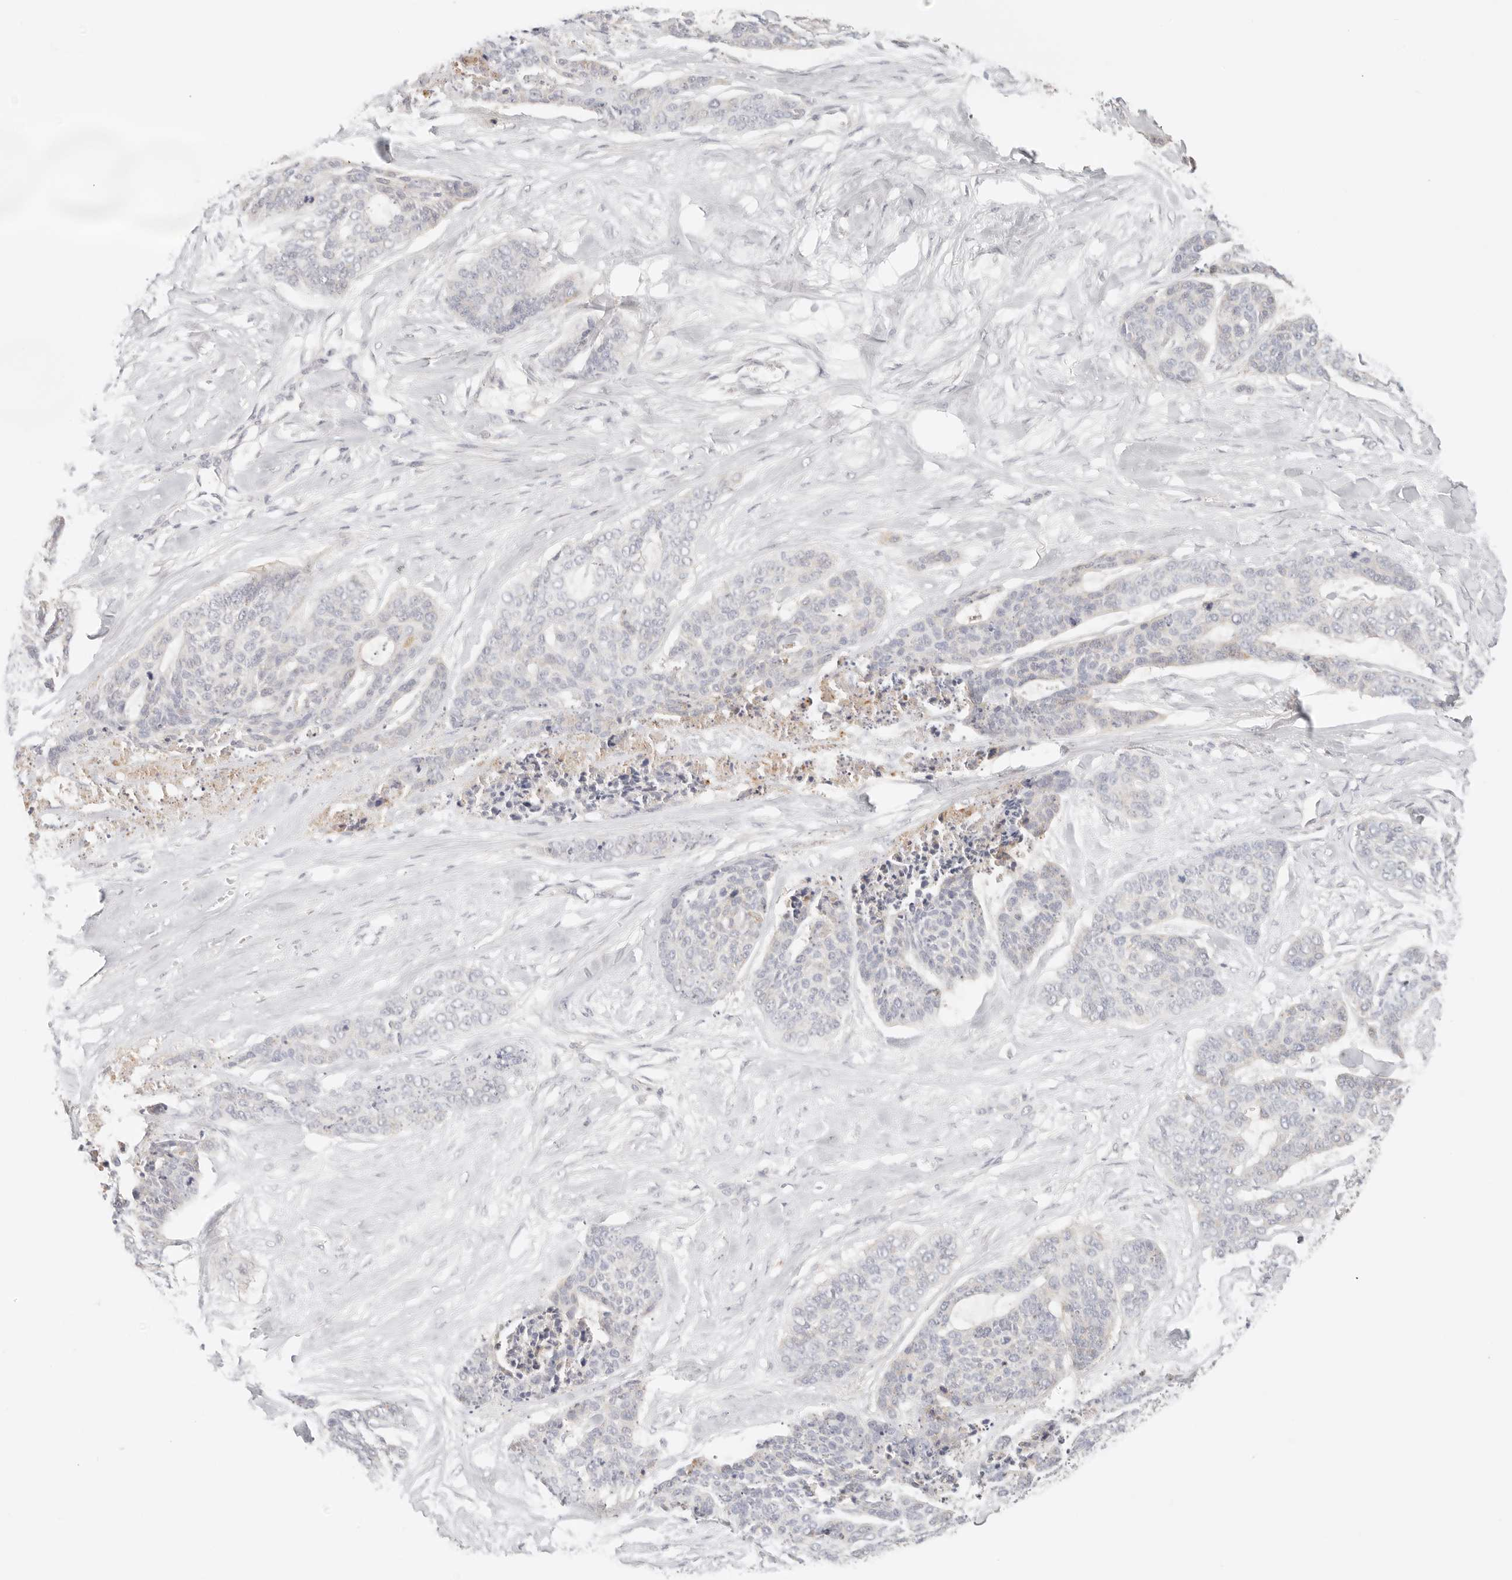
{"staining": {"intensity": "weak", "quantity": "<25%", "location": "cytoplasmic/membranous"}, "tissue": "skin cancer", "cell_type": "Tumor cells", "image_type": "cancer", "snomed": [{"axis": "morphology", "description": "Basal cell carcinoma"}, {"axis": "topography", "description": "Skin"}], "caption": "Tumor cells are negative for protein expression in human skin cancer (basal cell carcinoma). (DAB immunohistochemistry, high magnification).", "gene": "CEP120", "patient": {"sex": "female", "age": 64}}